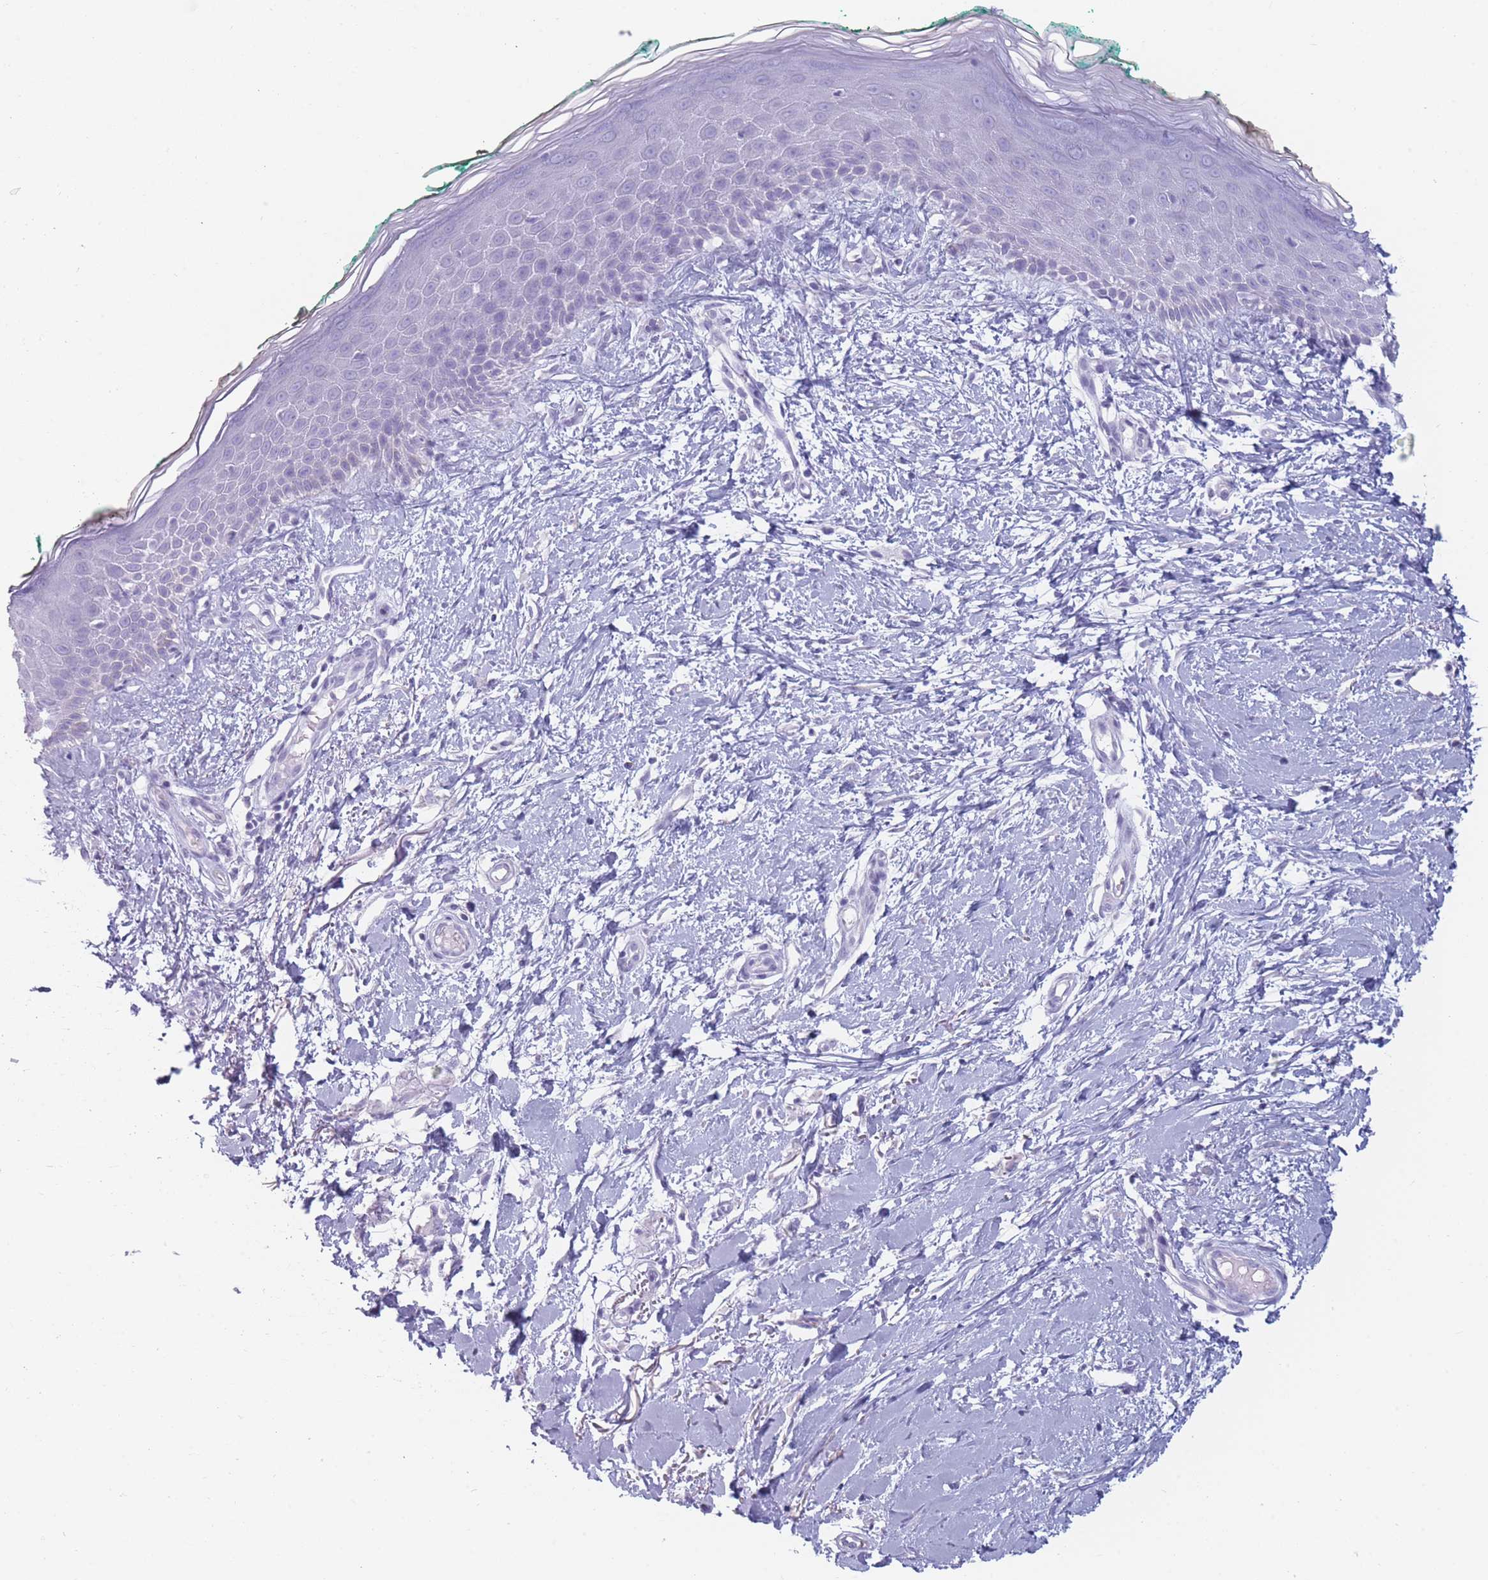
{"staining": {"intensity": "negative", "quantity": "none", "location": "none"}, "tissue": "skin", "cell_type": "Fibroblasts", "image_type": "normal", "snomed": [{"axis": "morphology", "description": "Normal tissue, NOS"}, {"axis": "morphology", "description": "Malignant melanoma, NOS"}, {"axis": "topography", "description": "Skin"}], "caption": "IHC micrograph of unremarkable human skin stained for a protein (brown), which demonstrates no positivity in fibroblasts.", "gene": "GPR12", "patient": {"sex": "male", "age": 62}}